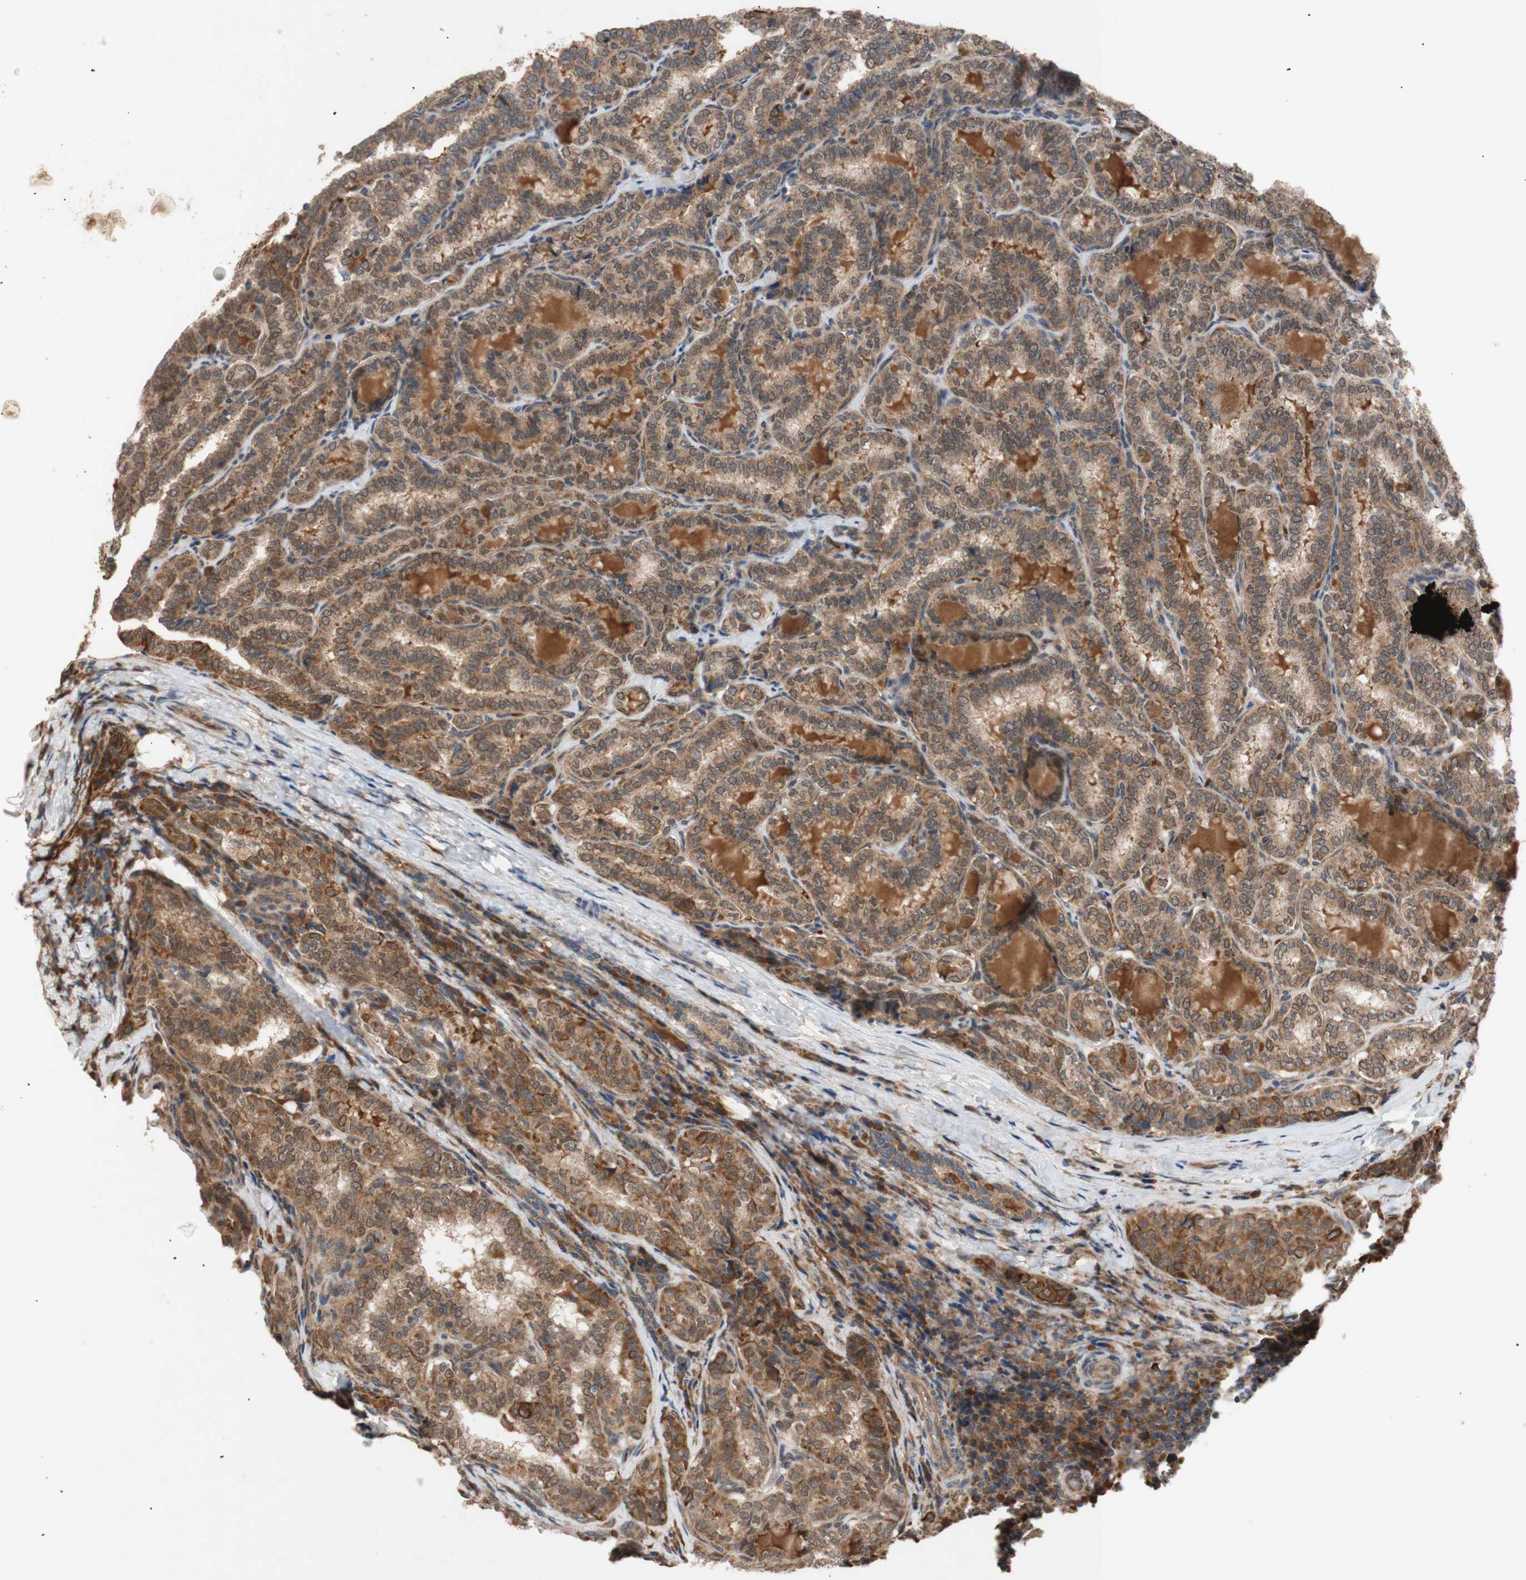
{"staining": {"intensity": "moderate", "quantity": ">75%", "location": "cytoplasmic/membranous"}, "tissue": "thyroid cancer", "cell_type": "Tumor cells", "image_type": "cancer", "snomed": [{"axis": "morphology", "description": "Normal tissue, NOS"}, {"axis": "morphology", "description": "Papillary adenocarcinoma, NOS"}, {"axis": "topography", "description": "Thyroid gland"}], "caption": "Immunohistochemical staining of human papillary adenocarcinoma (thyroid) exhibits medium levels of moderate cytoplasmic/membranous expression in approximately >75% of tumor cells.", "gene": "PKN1", "patient": {"sex": "female", "age": 30}}